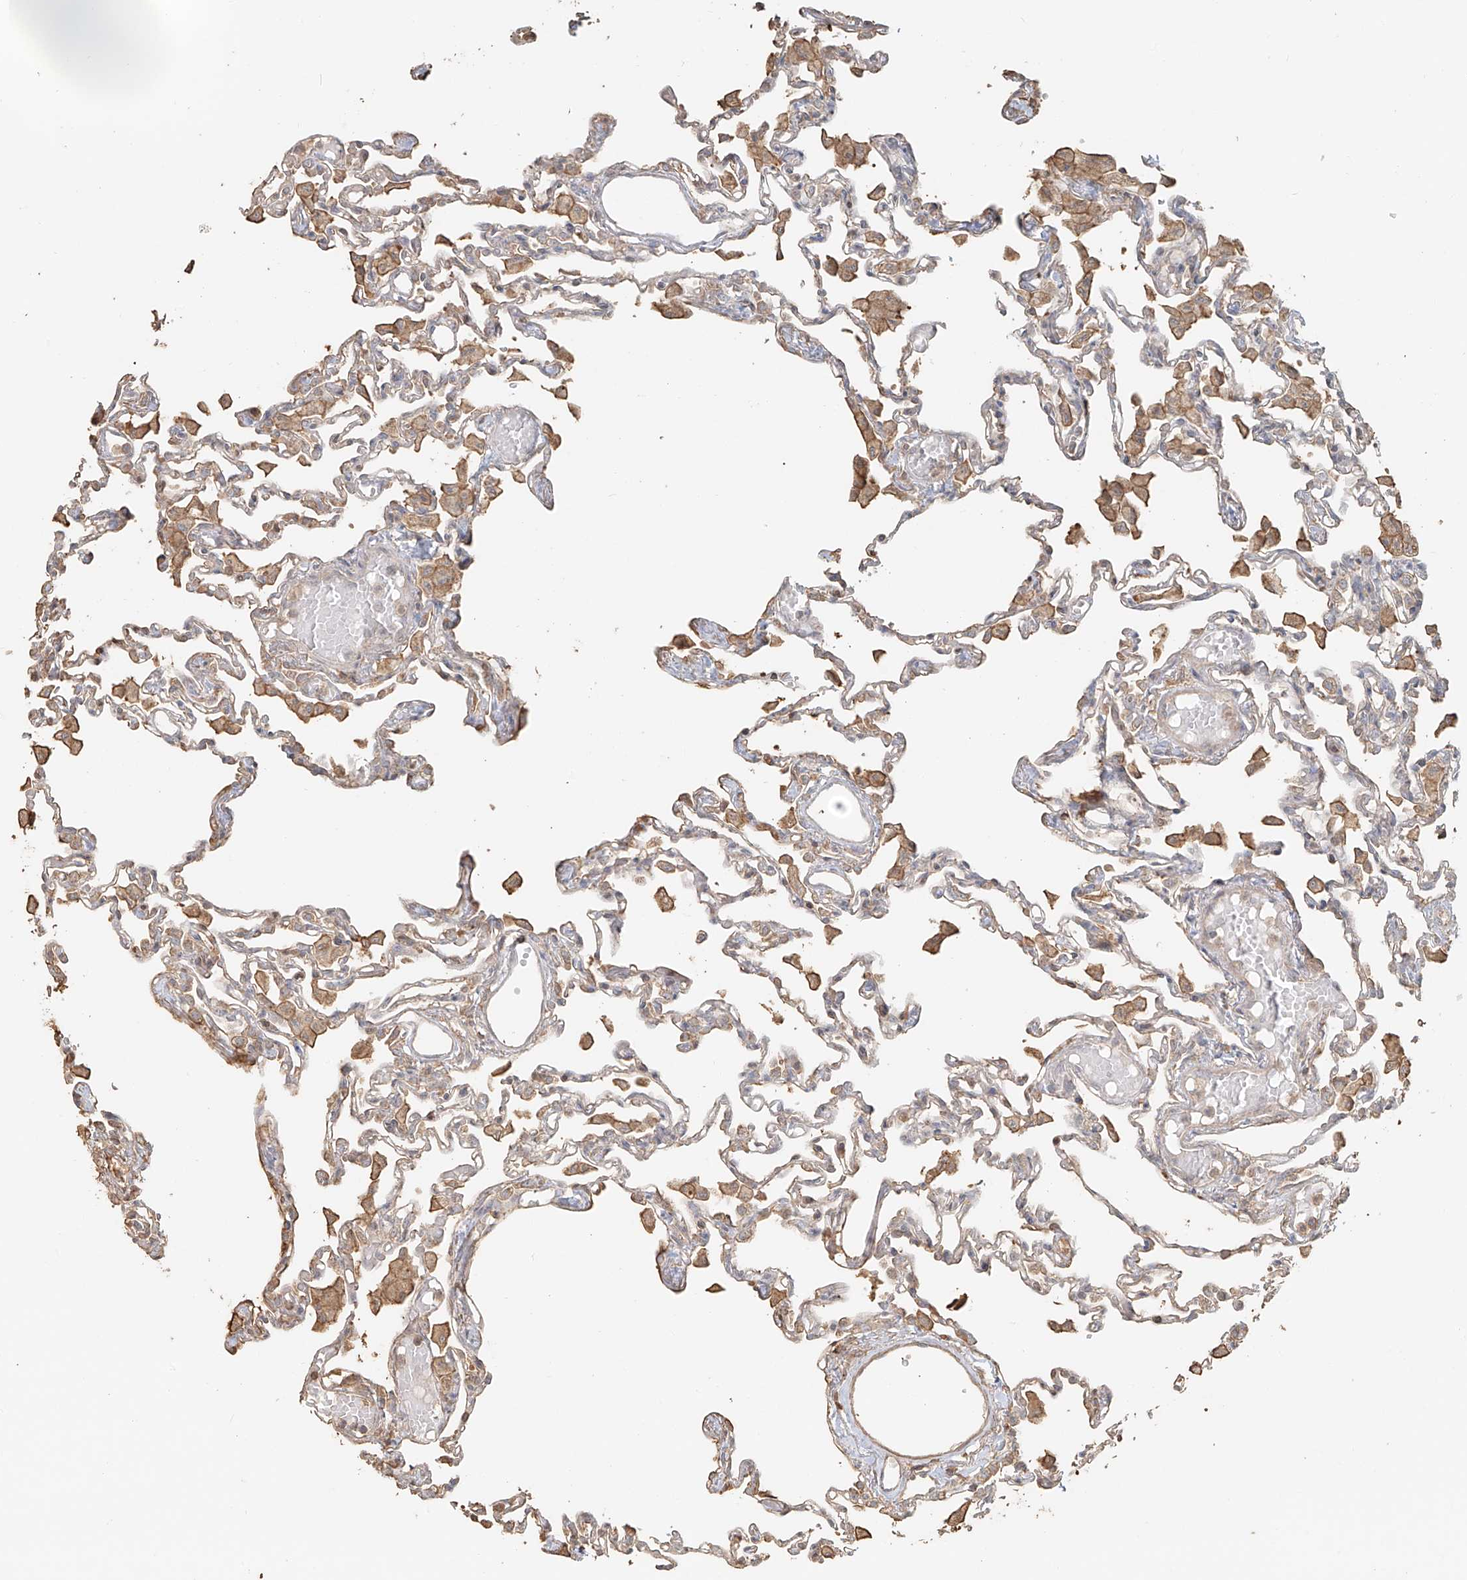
{"staining": {"intensity": "moderate", "quantity": "25%-75%", "location": "cytoplasmic/membranous"}, "tissue": "lung", "cell_type": "Alveolar cells", "image_type": "normal", "snomed": [{"axis": "morphology", "description": "Normal tissue, NOS"}, {"axis": "topography", "description": "Bronchus"}, {"axis": "topography", "description": "Lung"}], "caption": "Immunohistochemical staining of normal human lung shows 25%-75% levels of moderate cytoplasmic/membranous protein staining in about 25%-75% of alveolar cells.", "gene": "NPHS1", "patient": {"sex": "female", "age": 49}}